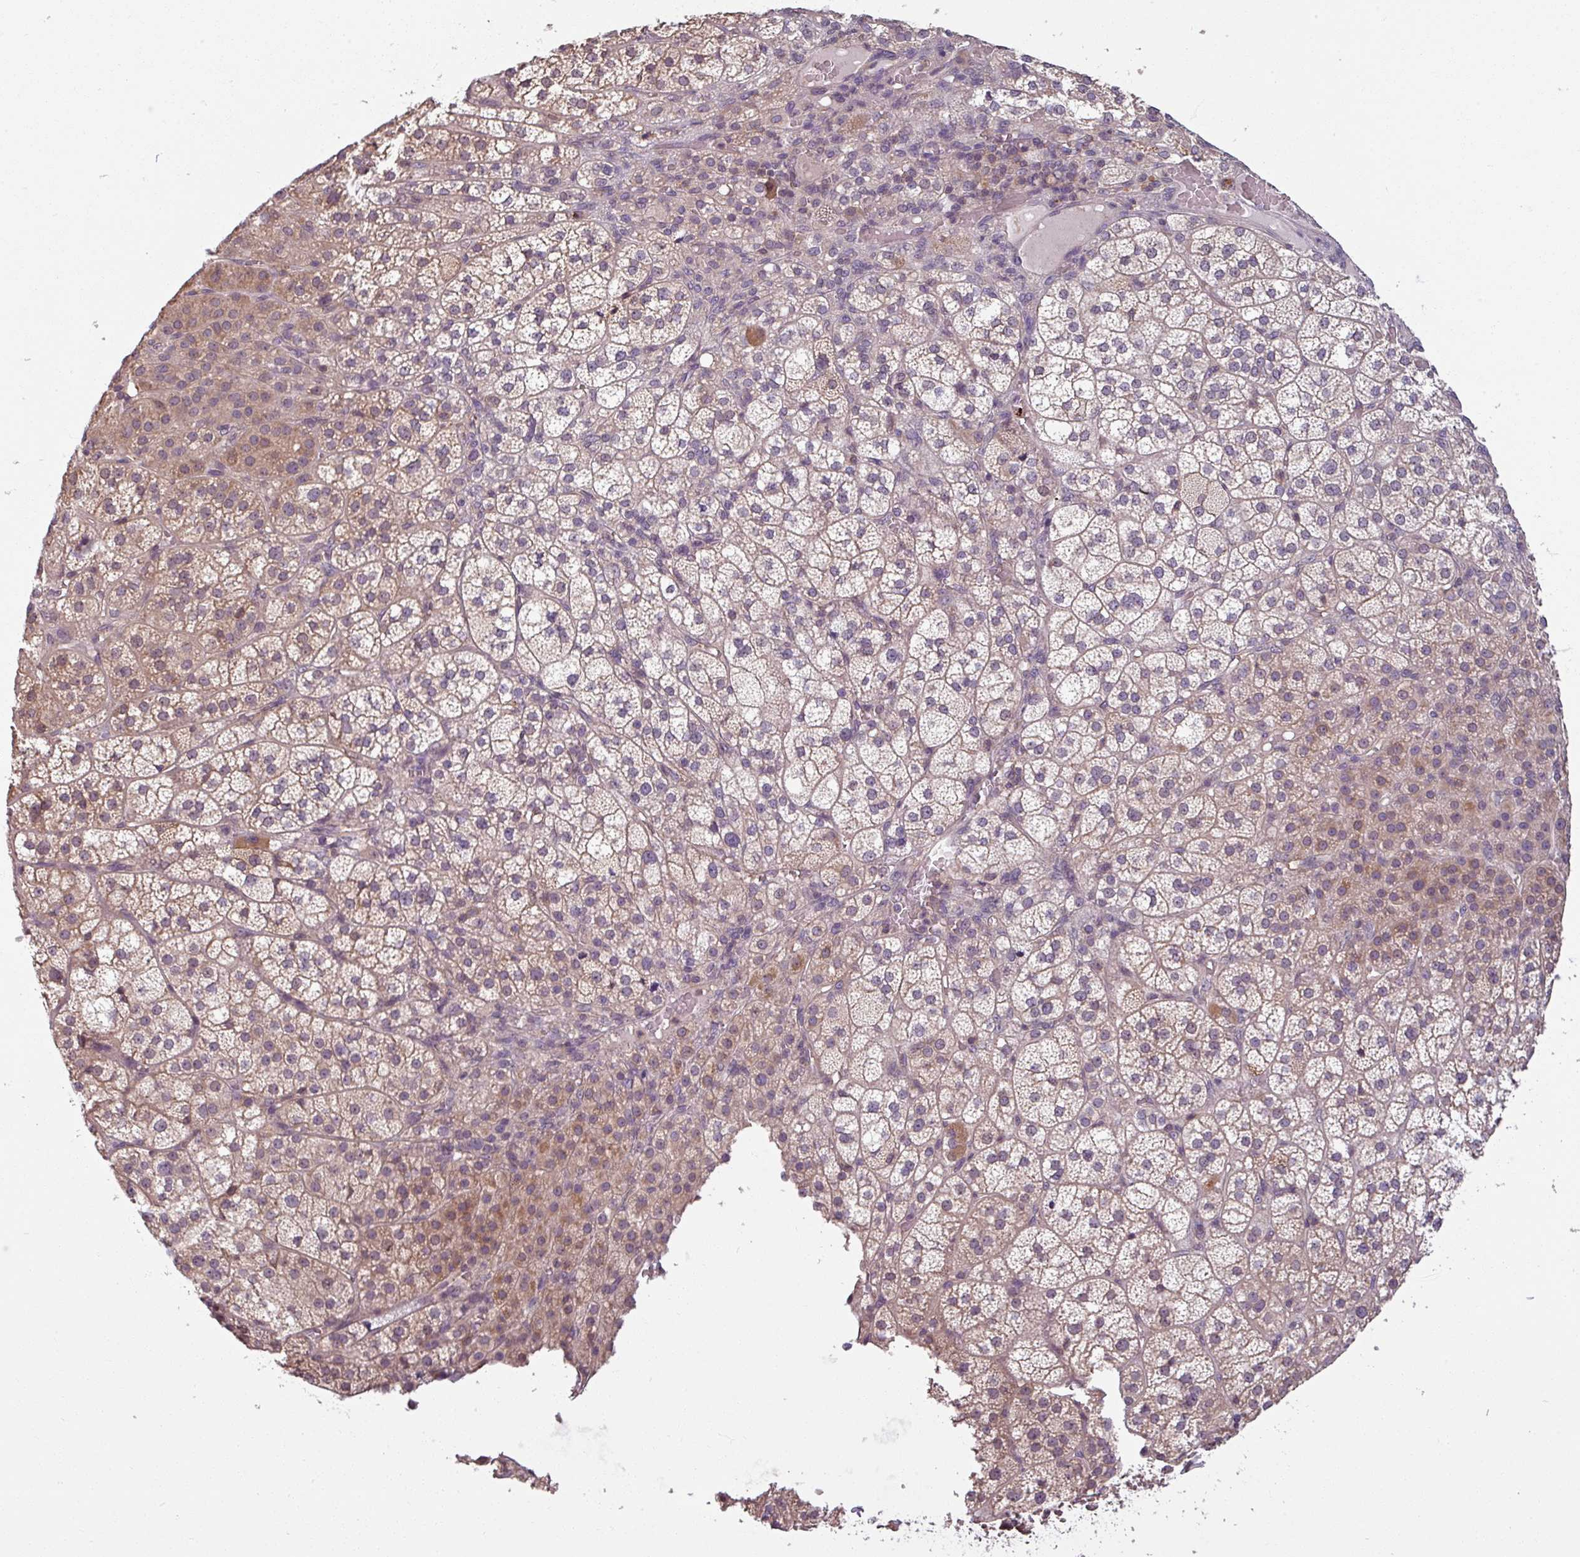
{"staining": {"intensity": "moderate", "quantity": "25%-75%", "location": "cytoplasmic/membranous,nuclear"}, "tissue": "adrenal gland", "cell_type": "Glandular cells", "image_type": "normal", "snomed": [{"axis": "morphology", "description": "Normal tissue, NOS"}, {"axis": "topography", "description": "Adrenal gland"}], "caption": "Immunohistochemistry (IHC) photomicrograph of normal human adrenal gland stained for a protein (brown), which shows medium levels of moderate cytoplasmic/membranous,nuclear staining in approximately 25%-75% of glandular cells.", "gene": "TUSC3", "patient": {"sex": "female", "age": 60}}